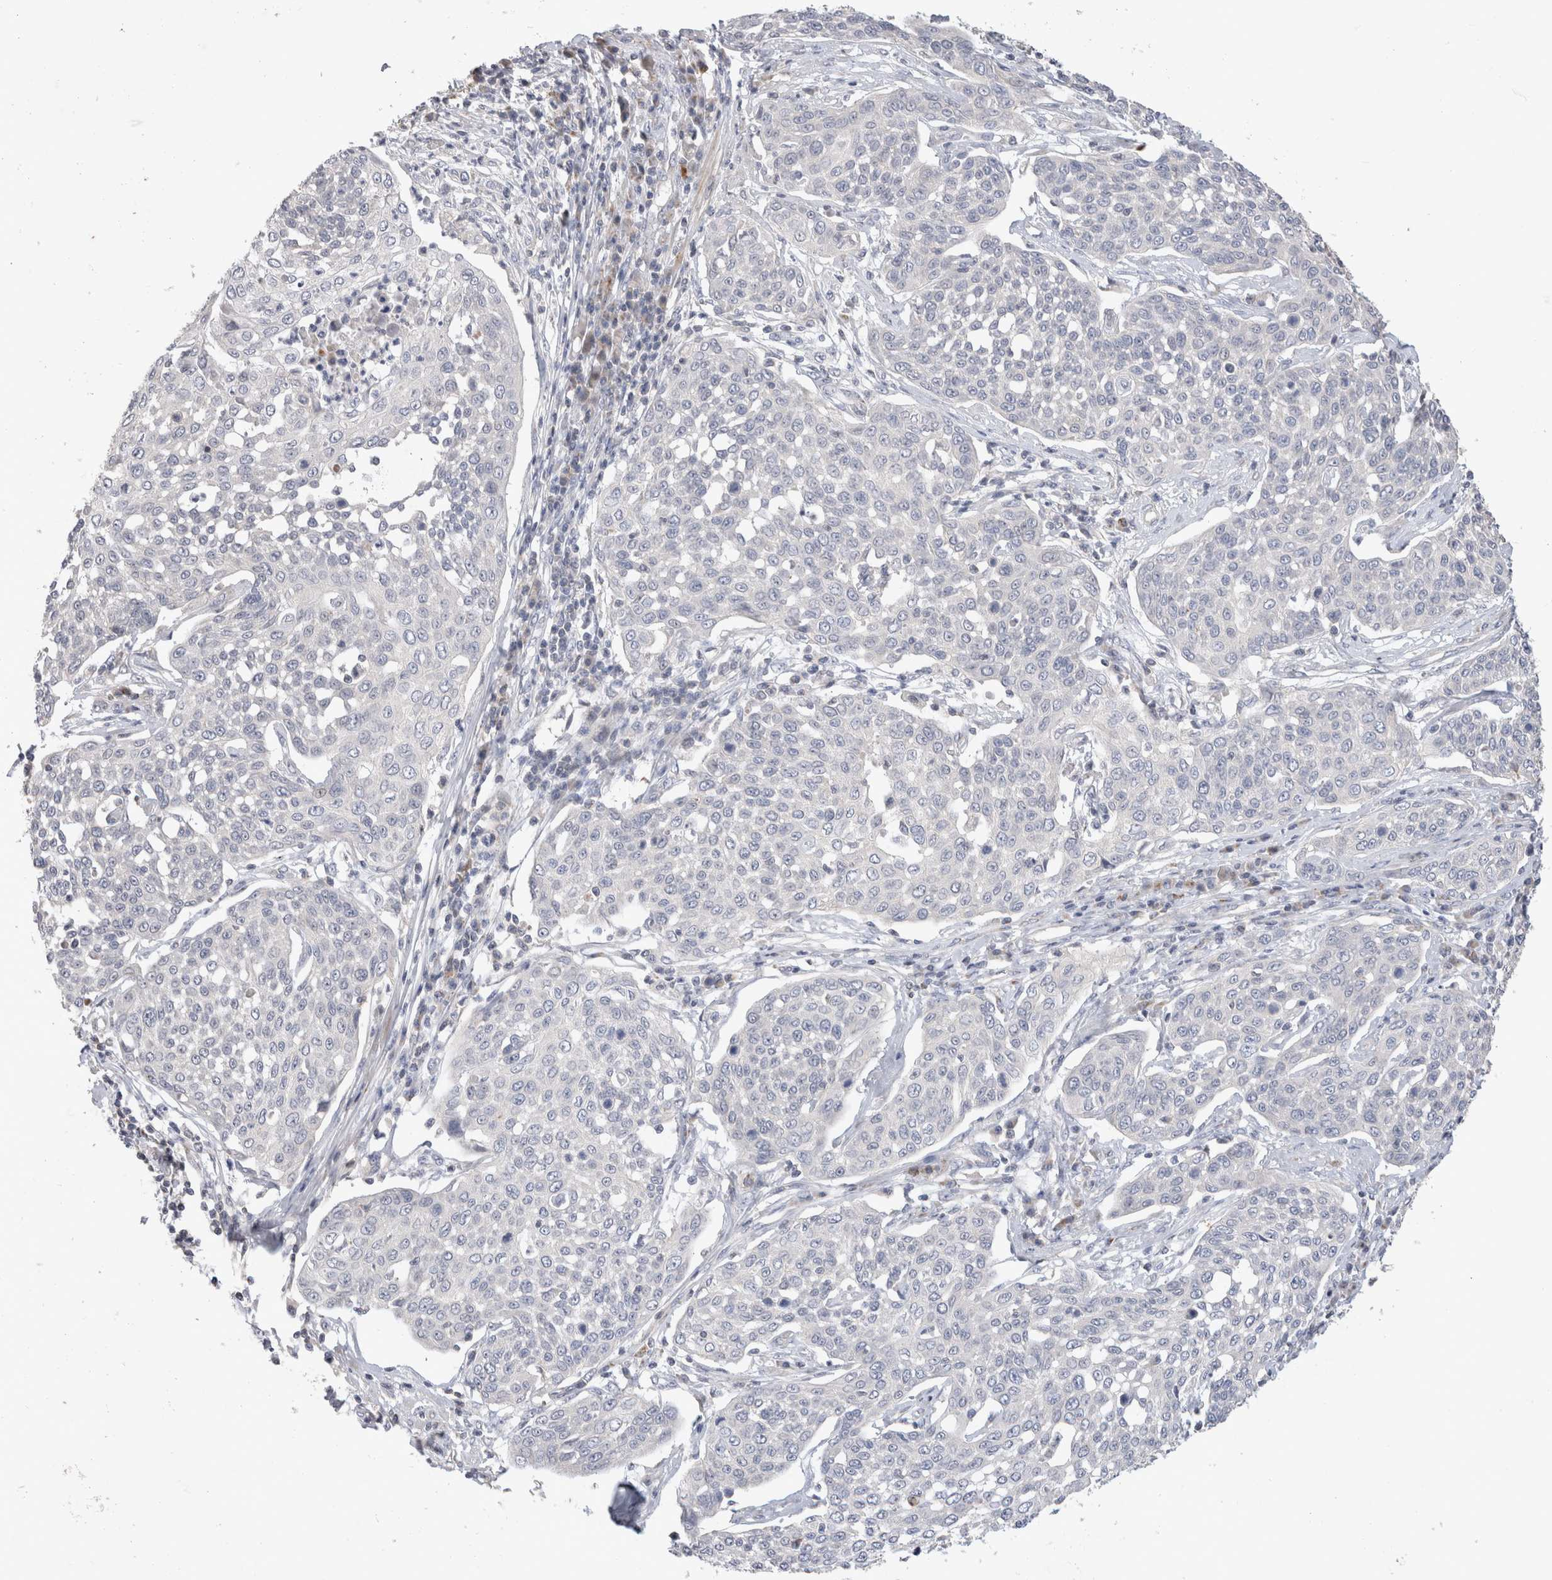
{"staining": {"intensity": "negative", "quantity": "none", "location": "none"}, "tissue": "cervical cancer", "cell_type": "Tumor cells", "image_type": "cancer", "snomed": [{"axis": "morphology", "description": "Squamous cell carcinoma, NOS"}, {"axis": "topography", "description": "Cervix"}], "caption": "A histopathology image of squamous cell carcinoma (cervical) stained for a protein demonstrates no brown staining in tumor cells.", "gene": "CHADL", "patient": {"sex": "female", "age": 34}}